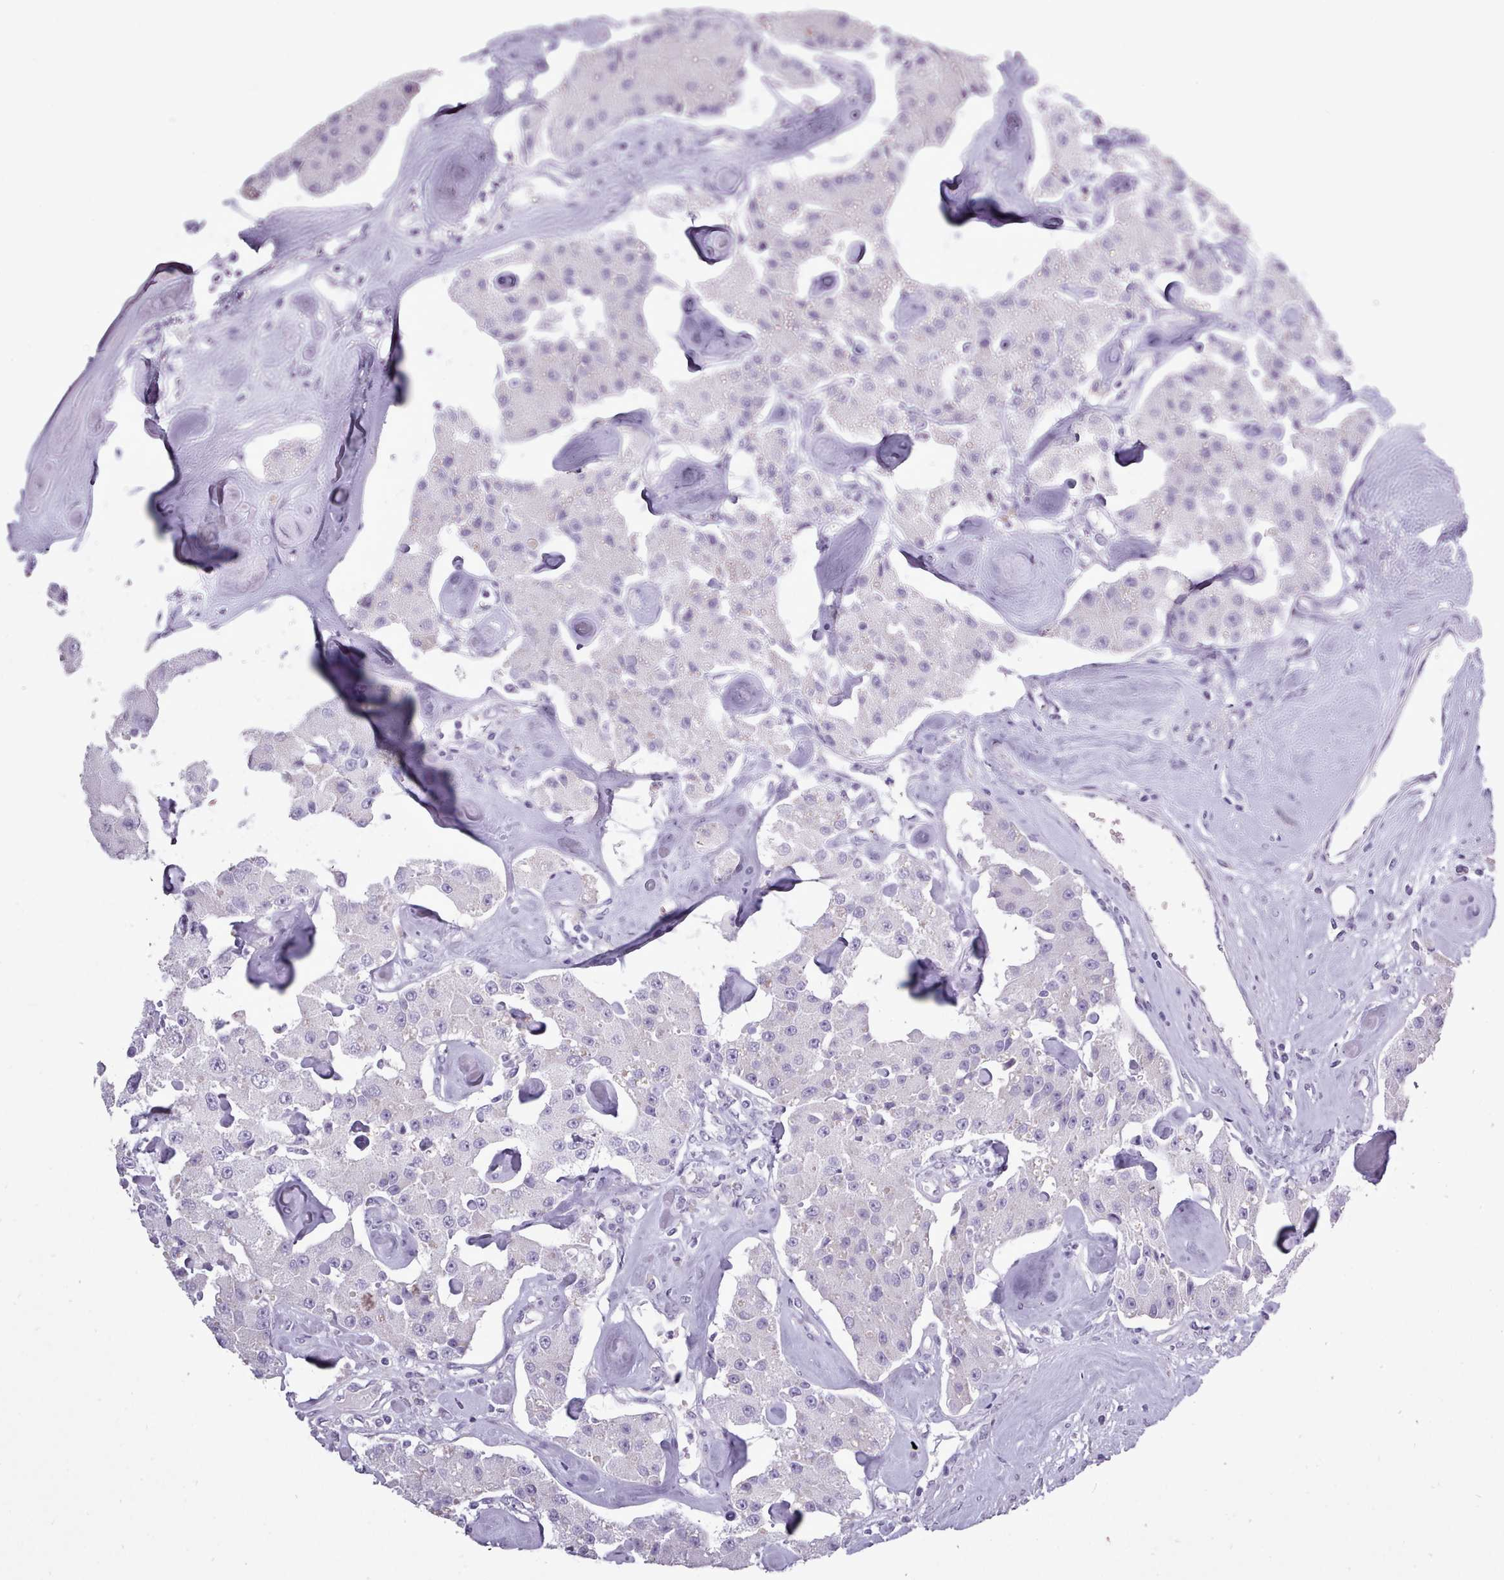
{"staining": {"intensity": "negative", "quantity": "none", "location": "none"}, "tissue": "carcinoid", "cell_type": "Tumor cells", "image_type": "cancer", "snomed": [{"axis": "morphology", "description": "Carcinoid, malignant, NOS"}, {"axis": "topography", "description": "Pancreas"}], "caption": "High magnification brightfield microscopy of malignant carcinoid stained with DAB (3,3'-diaminobenzidine) (brown) and counterstained with hematoxylin (blue): tumor cells show no significant staining.", "gene": "BDKRB2", "patient": {"sex": "male", "age": 41}}